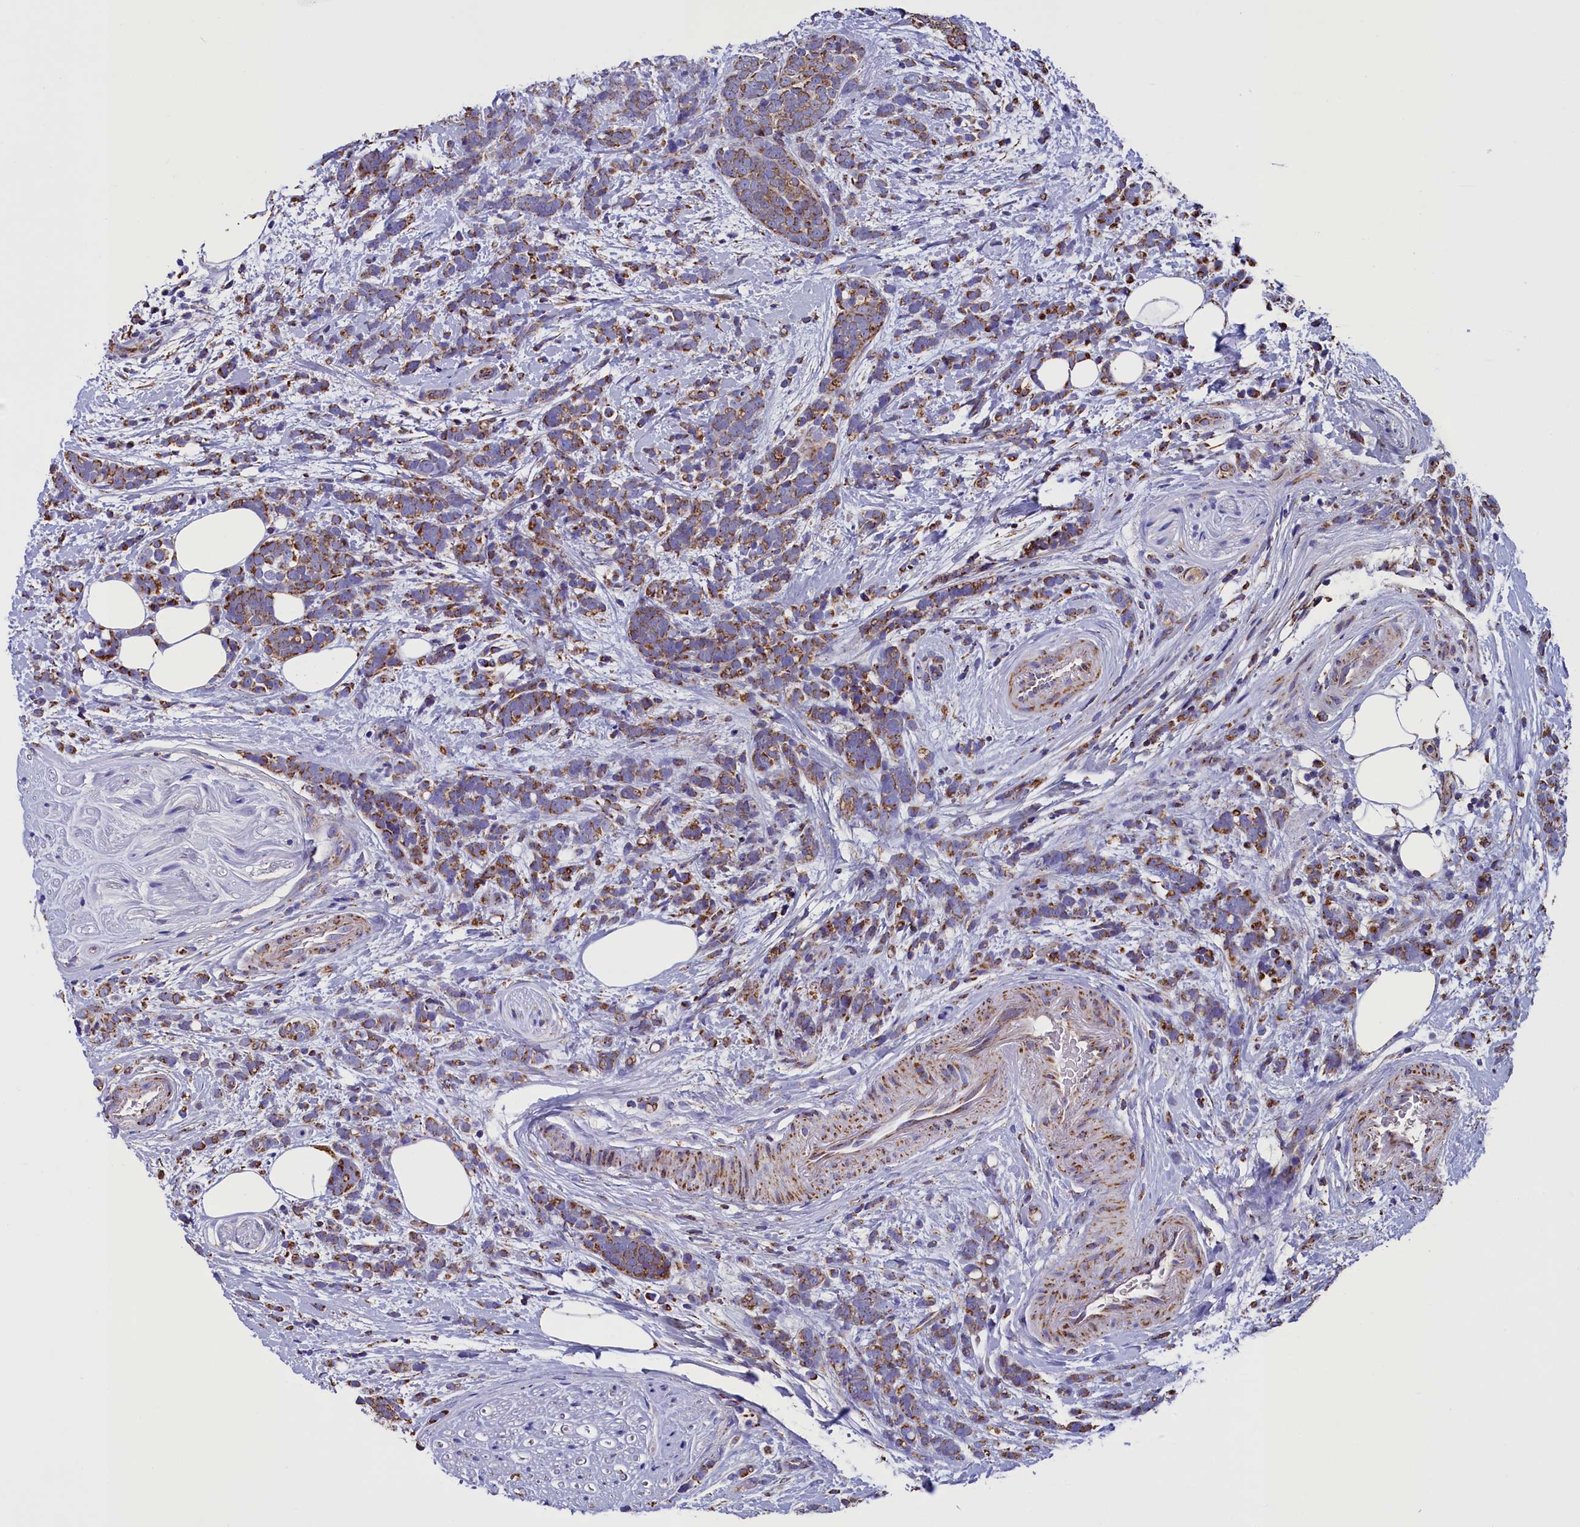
{"staining": {"intensity": "moderate", "quantity": ">75%", "location": "cytoplasmic/membranous"}, "tissue": "breast cancer", "cell_type": "Tumor cells", "image_type": "cancer", "snomed": [{"axis": "morphology", "description": "Lobular carcinoma"}, {"axis": "topography", "description": "Breast"}], "caption": "This micrograph reveals breast cancer stained with IHC to label a protein in brown. The cytoplasmic/membranous of tumor cells show moderate positivity for the protein. Nuclei are counter-stained blue.", "gene": "SLC39A3", "patient": {"sex": "female", "age": 58}}